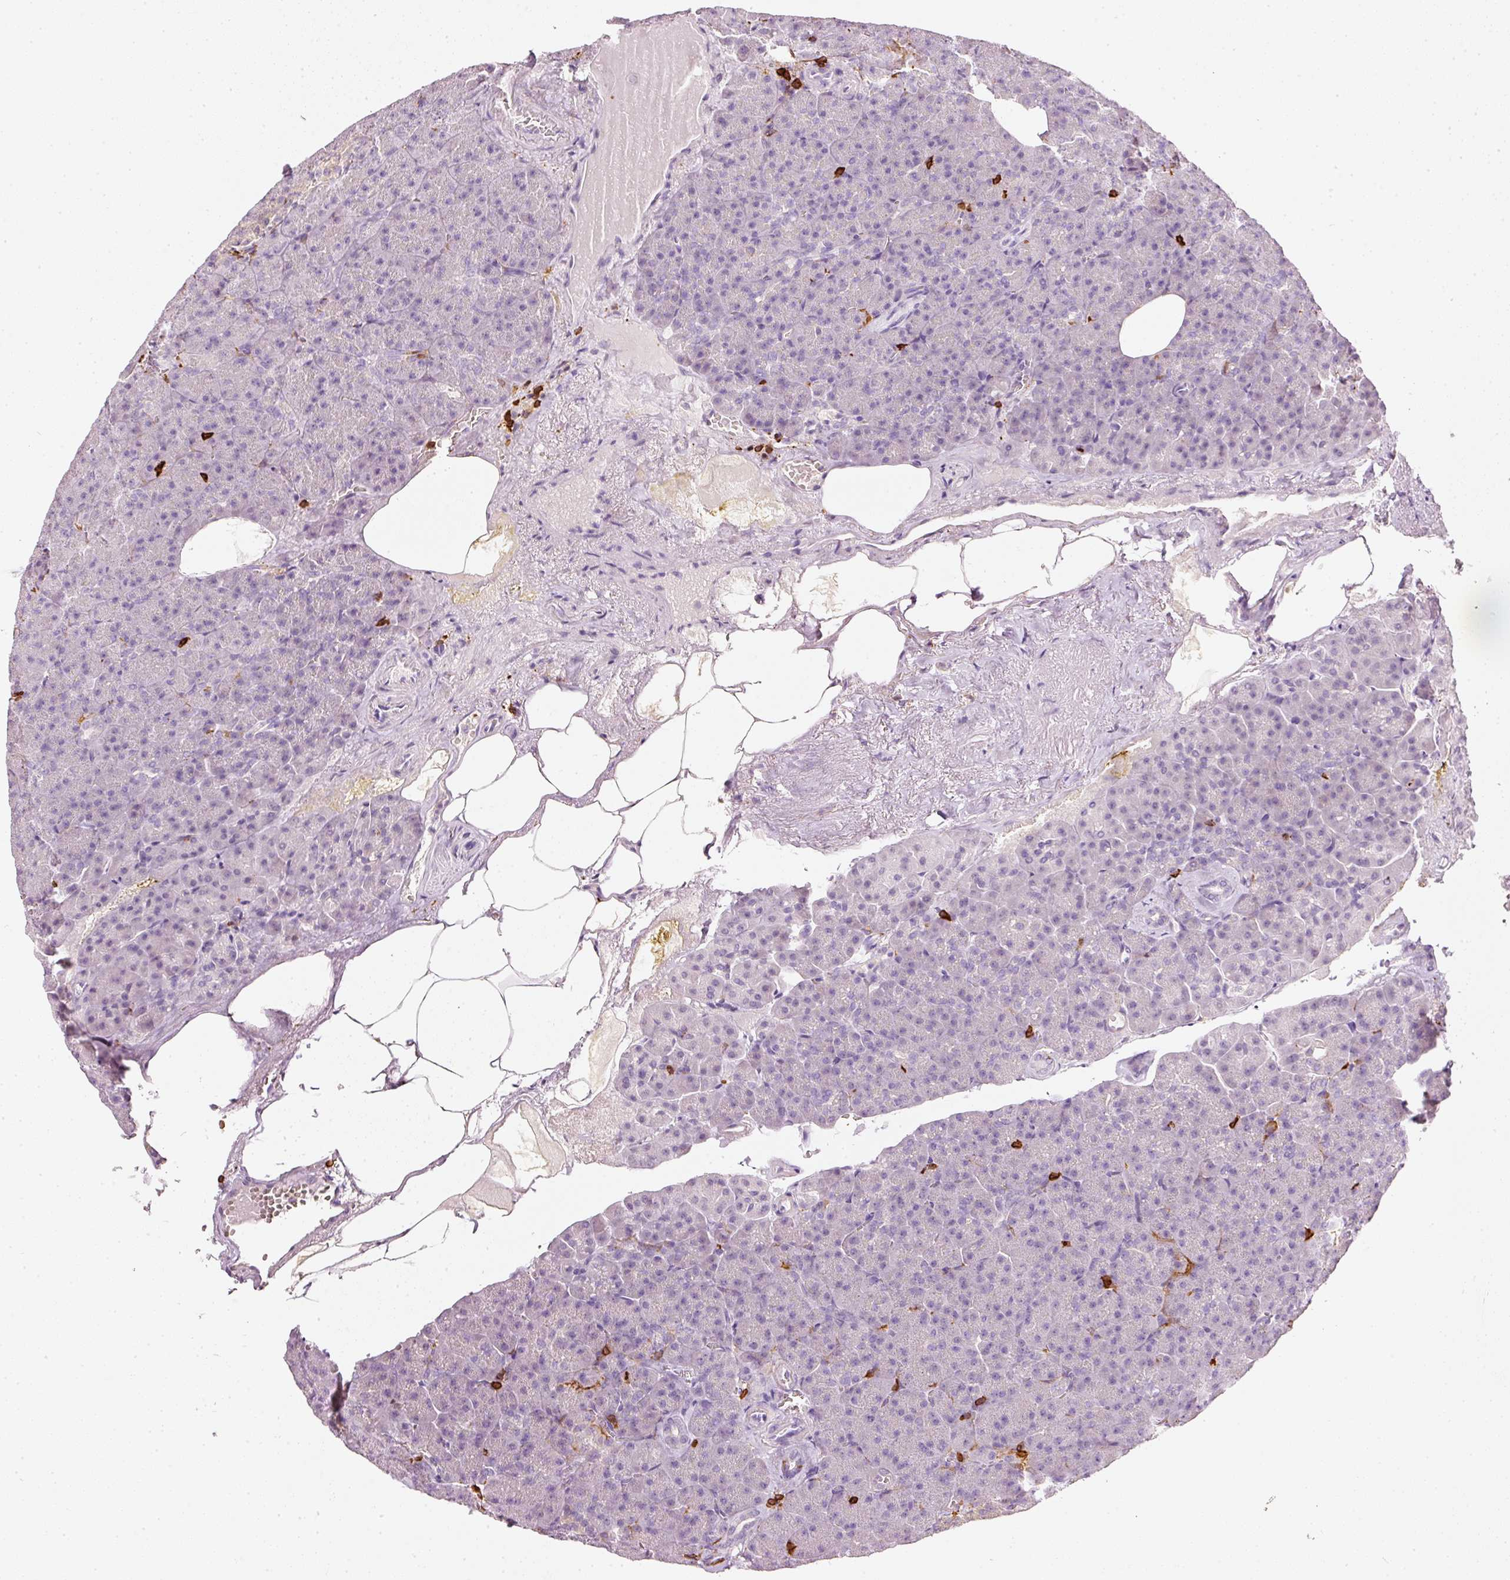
{"staining": {"intensity": "negative", "quantity": "none", "location": "none"}, "tissue": "pancreas", "cell_type": "Exocrine glandular cells", "image_type": "normal", "snomed": [{"axis": "morphology", "description": "Normal tissue, NOS"}, {"axis": "topography", "description": "Pancreas"}], "caption": "The photomicrograph displays no staining of exocrine glandular cells in normal pancreas.", "gene": "EVL", "patient": {"sex": "female", "age": 74}}